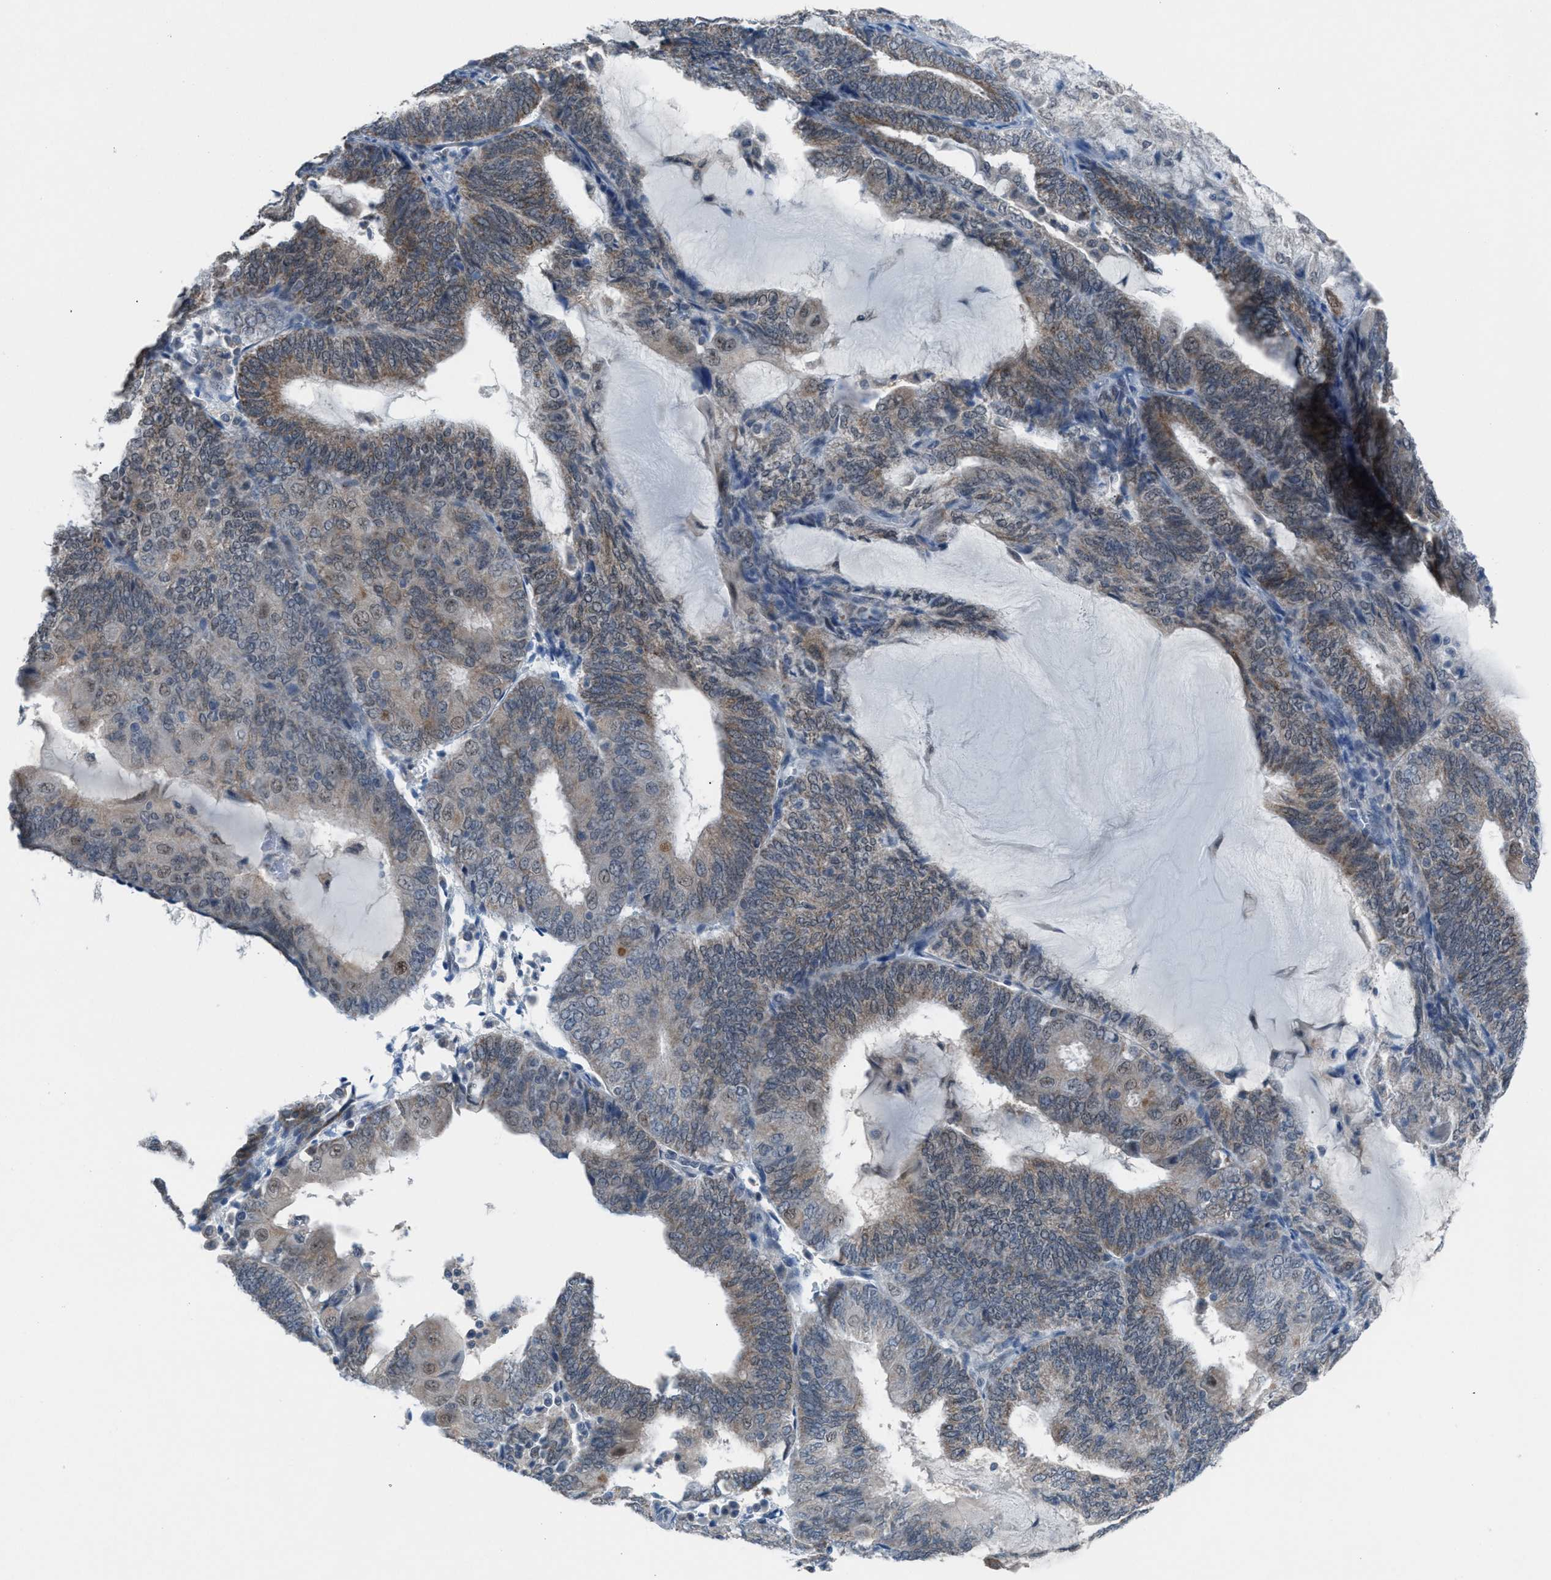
{"staining": {"intensity": "weak", "quantity": "25%-75%", "location": "cytoplasmic/membranous"}, "tissue": "endometrial cancer", "cell_type": "Tumor cells", "image_type": "cancer", "snomed": [{"axis": "morphology", "description": "Adenocarcinoma, NOS"}, {"axis": "topography", "description": "Endometrium"}], "caption": "Immunohistochemical staining of human endometrial adenocarcinoma reveals low levels of weak cytoplasmic/membranous expression in approximately 25%-75% of tumor cells. (Brightfield microscopy of DAB IHC at high magnification).", "gene": "ANAPC11", "patient": {"sex": "female", "age": 81}}